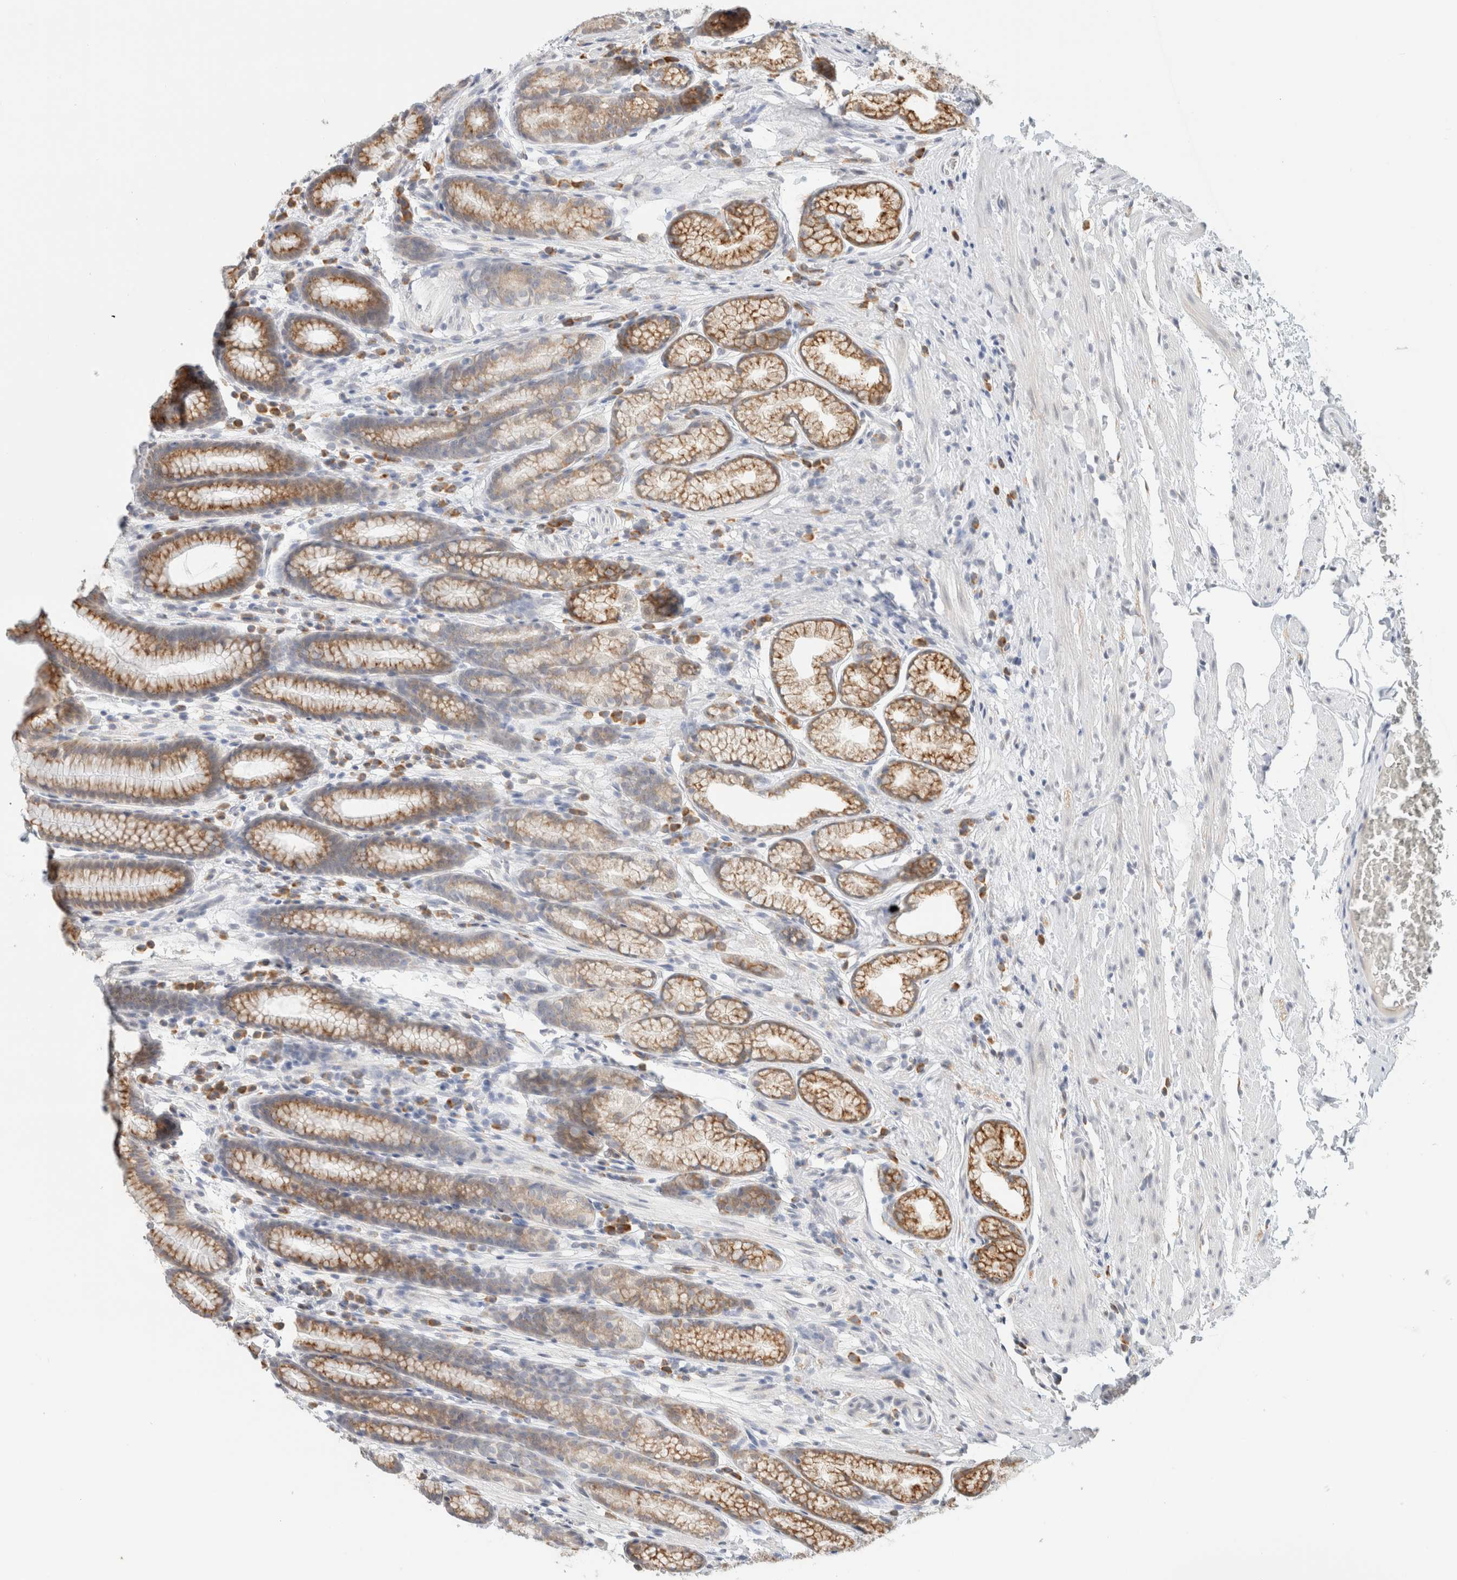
{"staining": {"intensity": "moderate", "quantity": ">75%", "location": "cytoplasmic/membranous"}, "tissue": "stomach", "cell_type": "Glandular cells", "image_type": "normal", "snomed": [{"axis": "morphology", "description": "Normal tissue, NOS"}, {"axis": "topography", "description": "Stomach"}], "caption": "Immunohistochemistry image of unremarkable stomach stained for a protein (brown), which displays medium levels of moderate cytoplasmic/membranous expression in about >75% of glandular cells.", "gene": "HDLBP", "patient": {"sex": "male", "age": 42}}